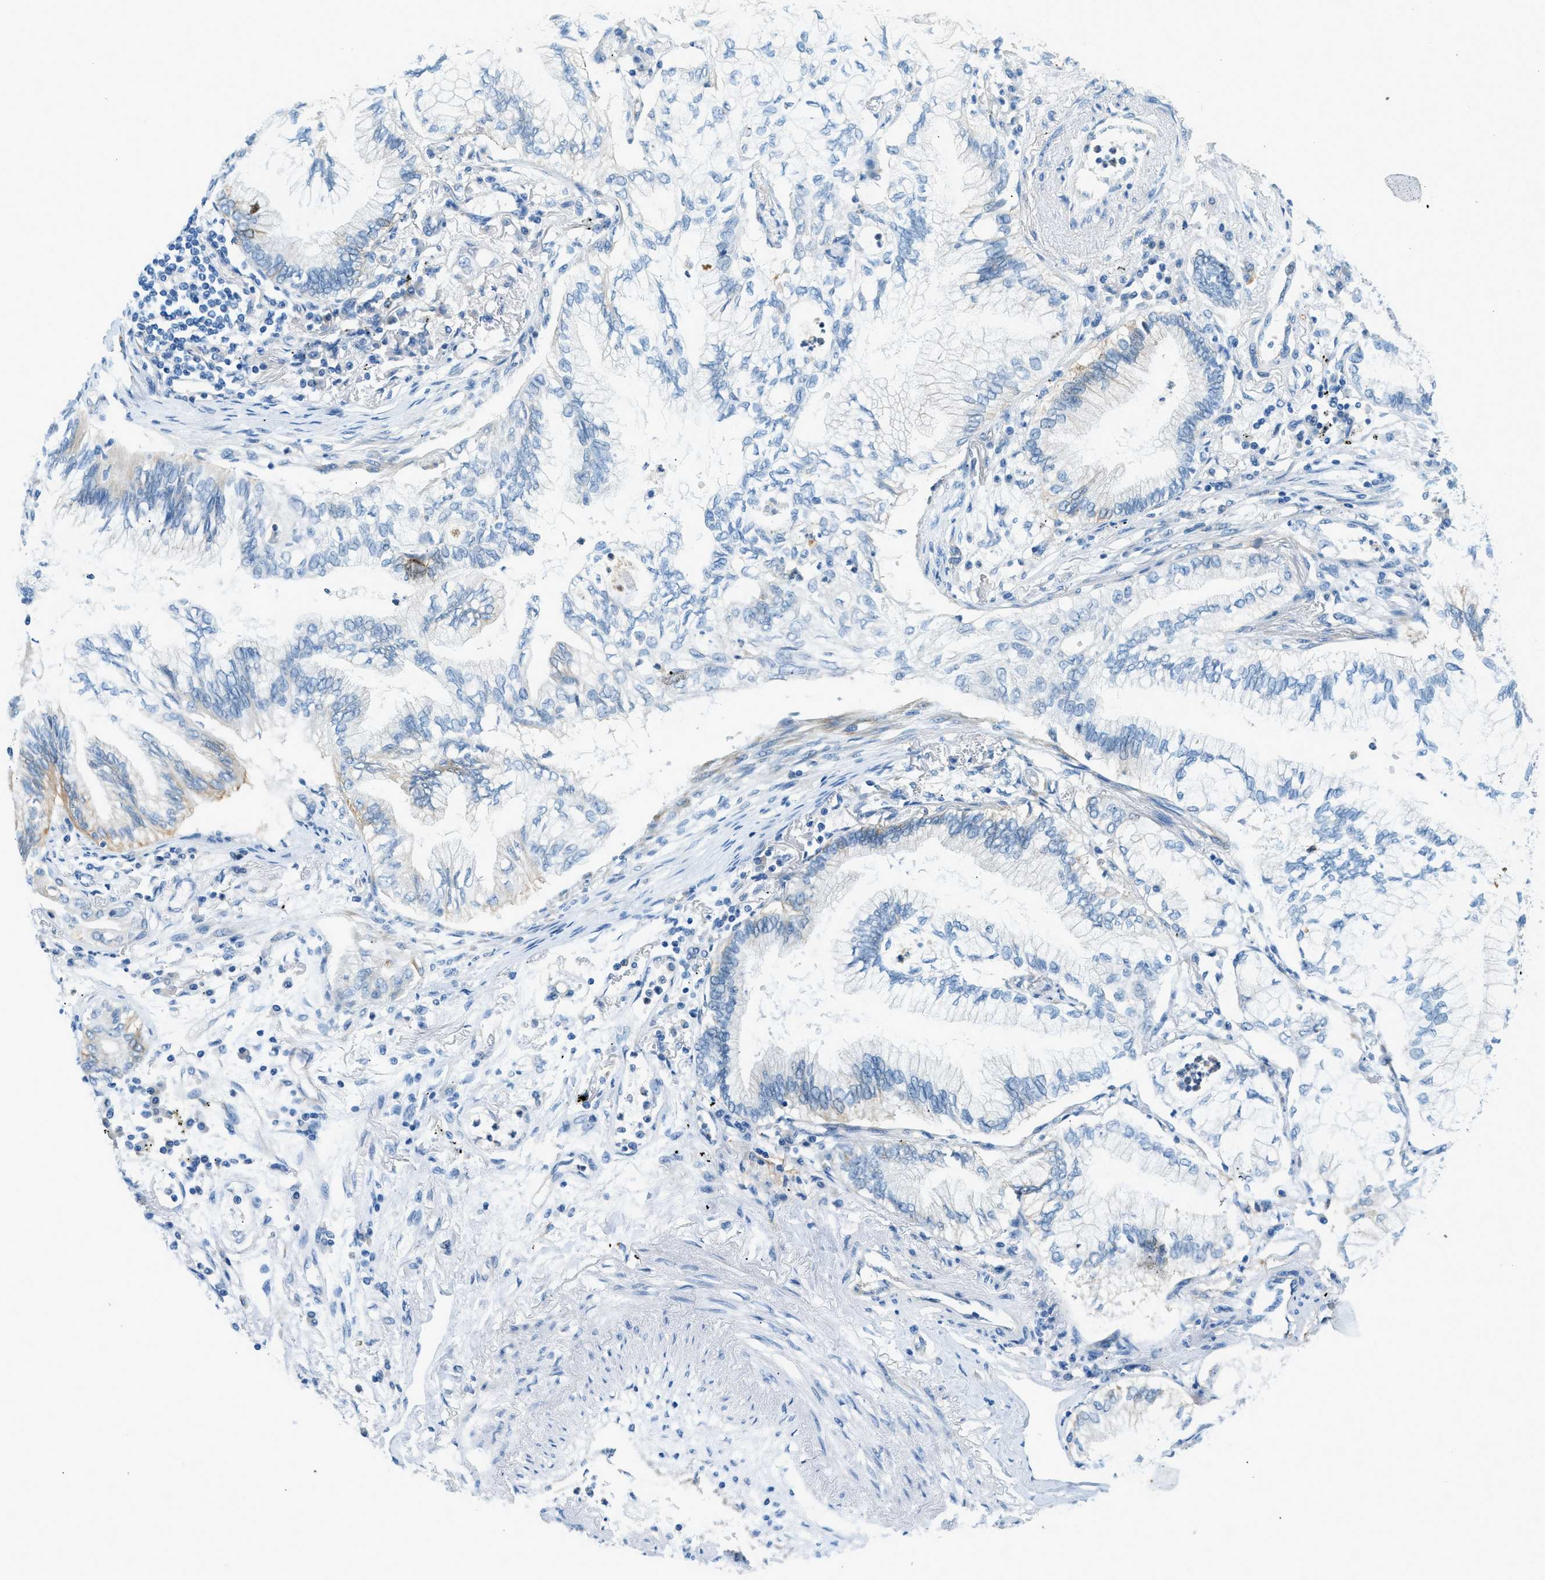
{"staining": {"intensity": "negative", "quantity": "none", "location": "none"}, "tissue": "lung cancer", "cell_type": "Tumor cells", "image_type": "cancer", "snomed": [{"axis": "morphology", "description": "Normal tissue, NOS"}, {"axis": "morphology", "description": "Adenocarcinoma, NOS"}, {"axis": "topography", "description": "Bronchus"}, {"axis": "topography", "description": "Lung"}], "caption": "A high-resolution histopathology image shows immunohistochemistry (IHC) staining of lung cancer, which reveals no significant staining in tumor cells.", "gene": "ZNF367", "patient": {"sex": "female", "age": 70}}